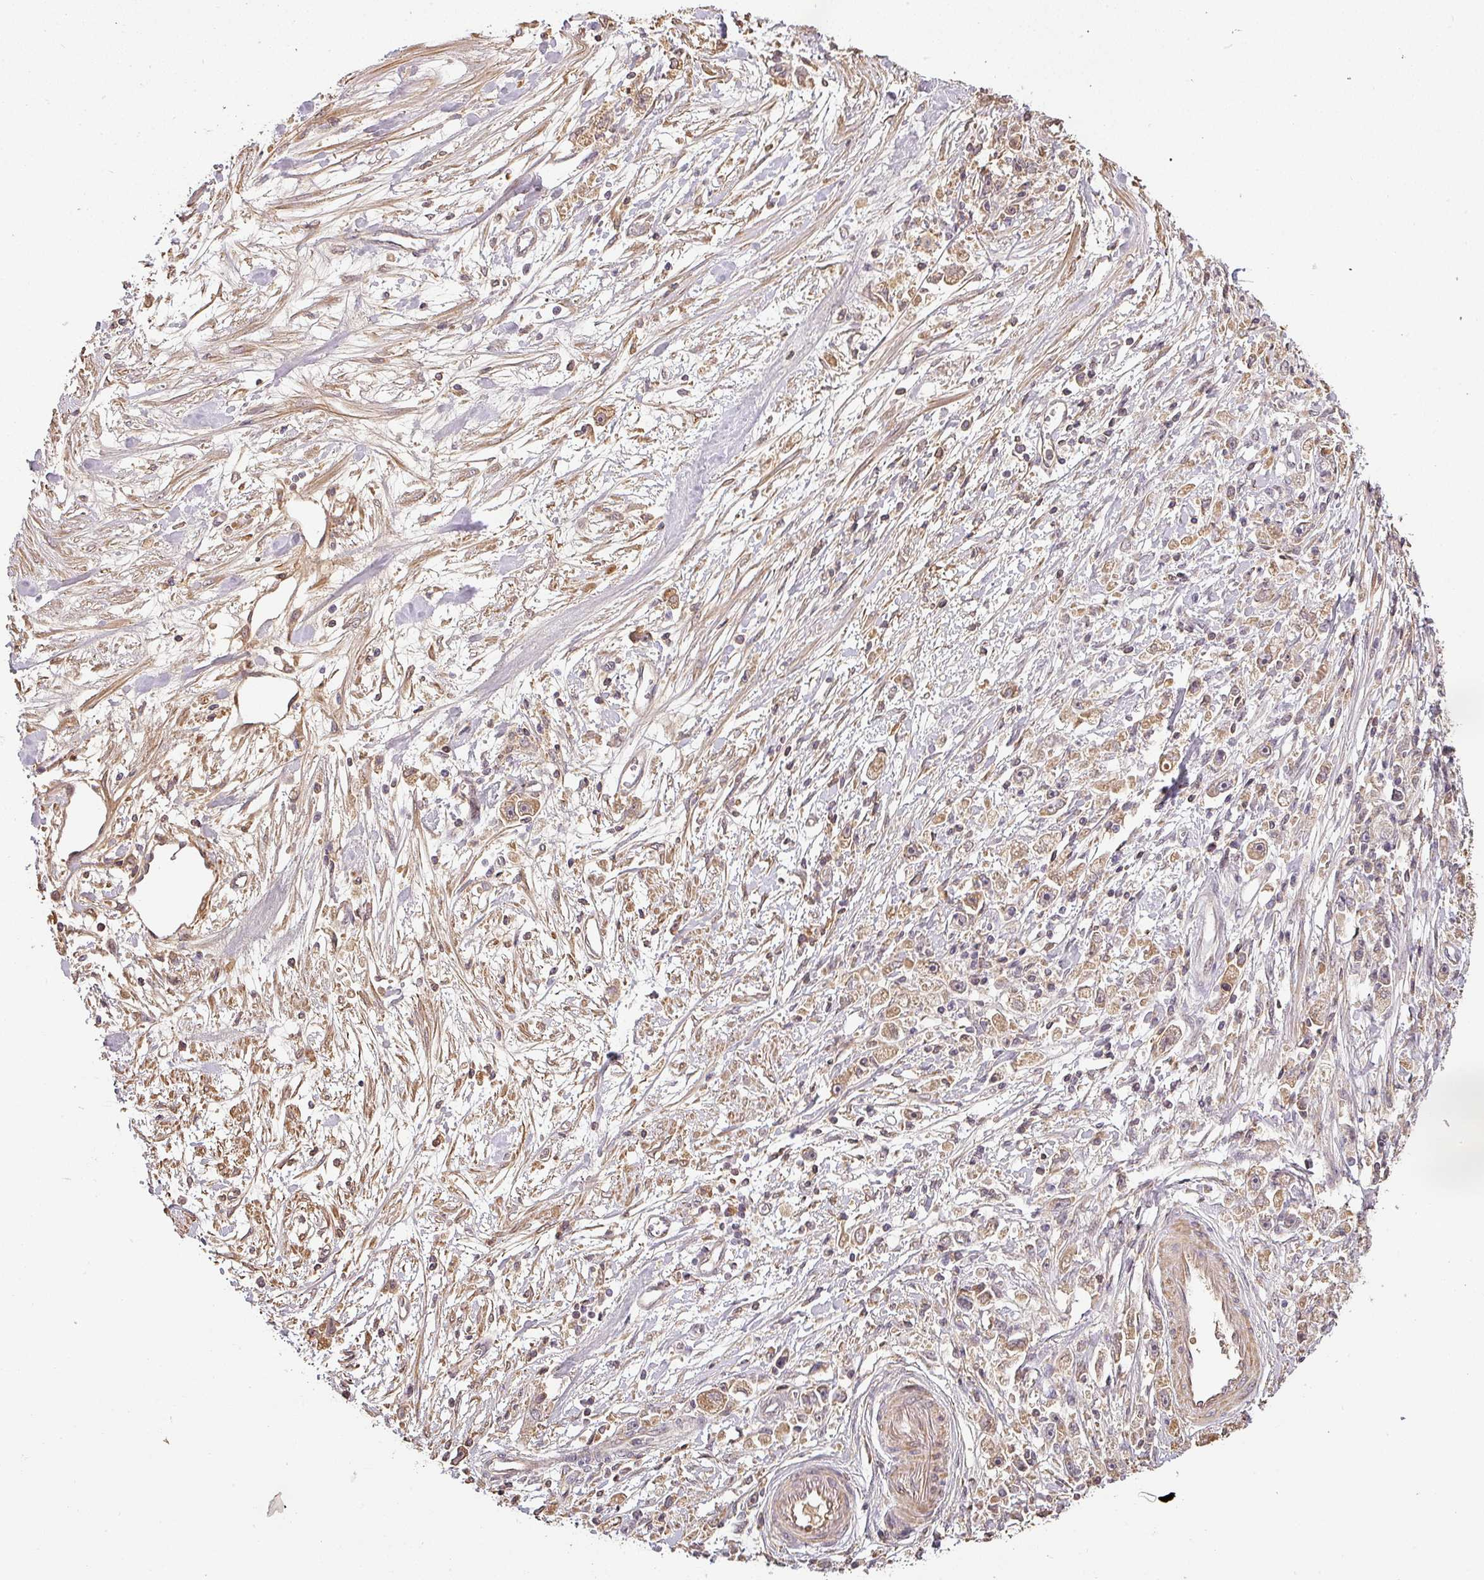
{"staining": {"intensity": "weak", "quantity": "25%-75%", "location": "cytoplasmic/membranous"}, "tissue": "stomach cancer", "cell_type": "Tumor cells", "image_type": "cancer", "snomed": [{"axis": "morphology", "description": "Adenocarcinoma, NOS"}, {"axis": "topography", "description": "Stomach"}], "caption": "Immunohistochemical staining of human stomach cancer exhibits low levels of weak cytoplasmic/membranous expression in approximately 25%-75% of tumor cells. (brown staining indicates protein expression, while blue staining denotes nuclei).", "gene": "BPIFB3", "patient": {"sex": "female", "age": 59}}